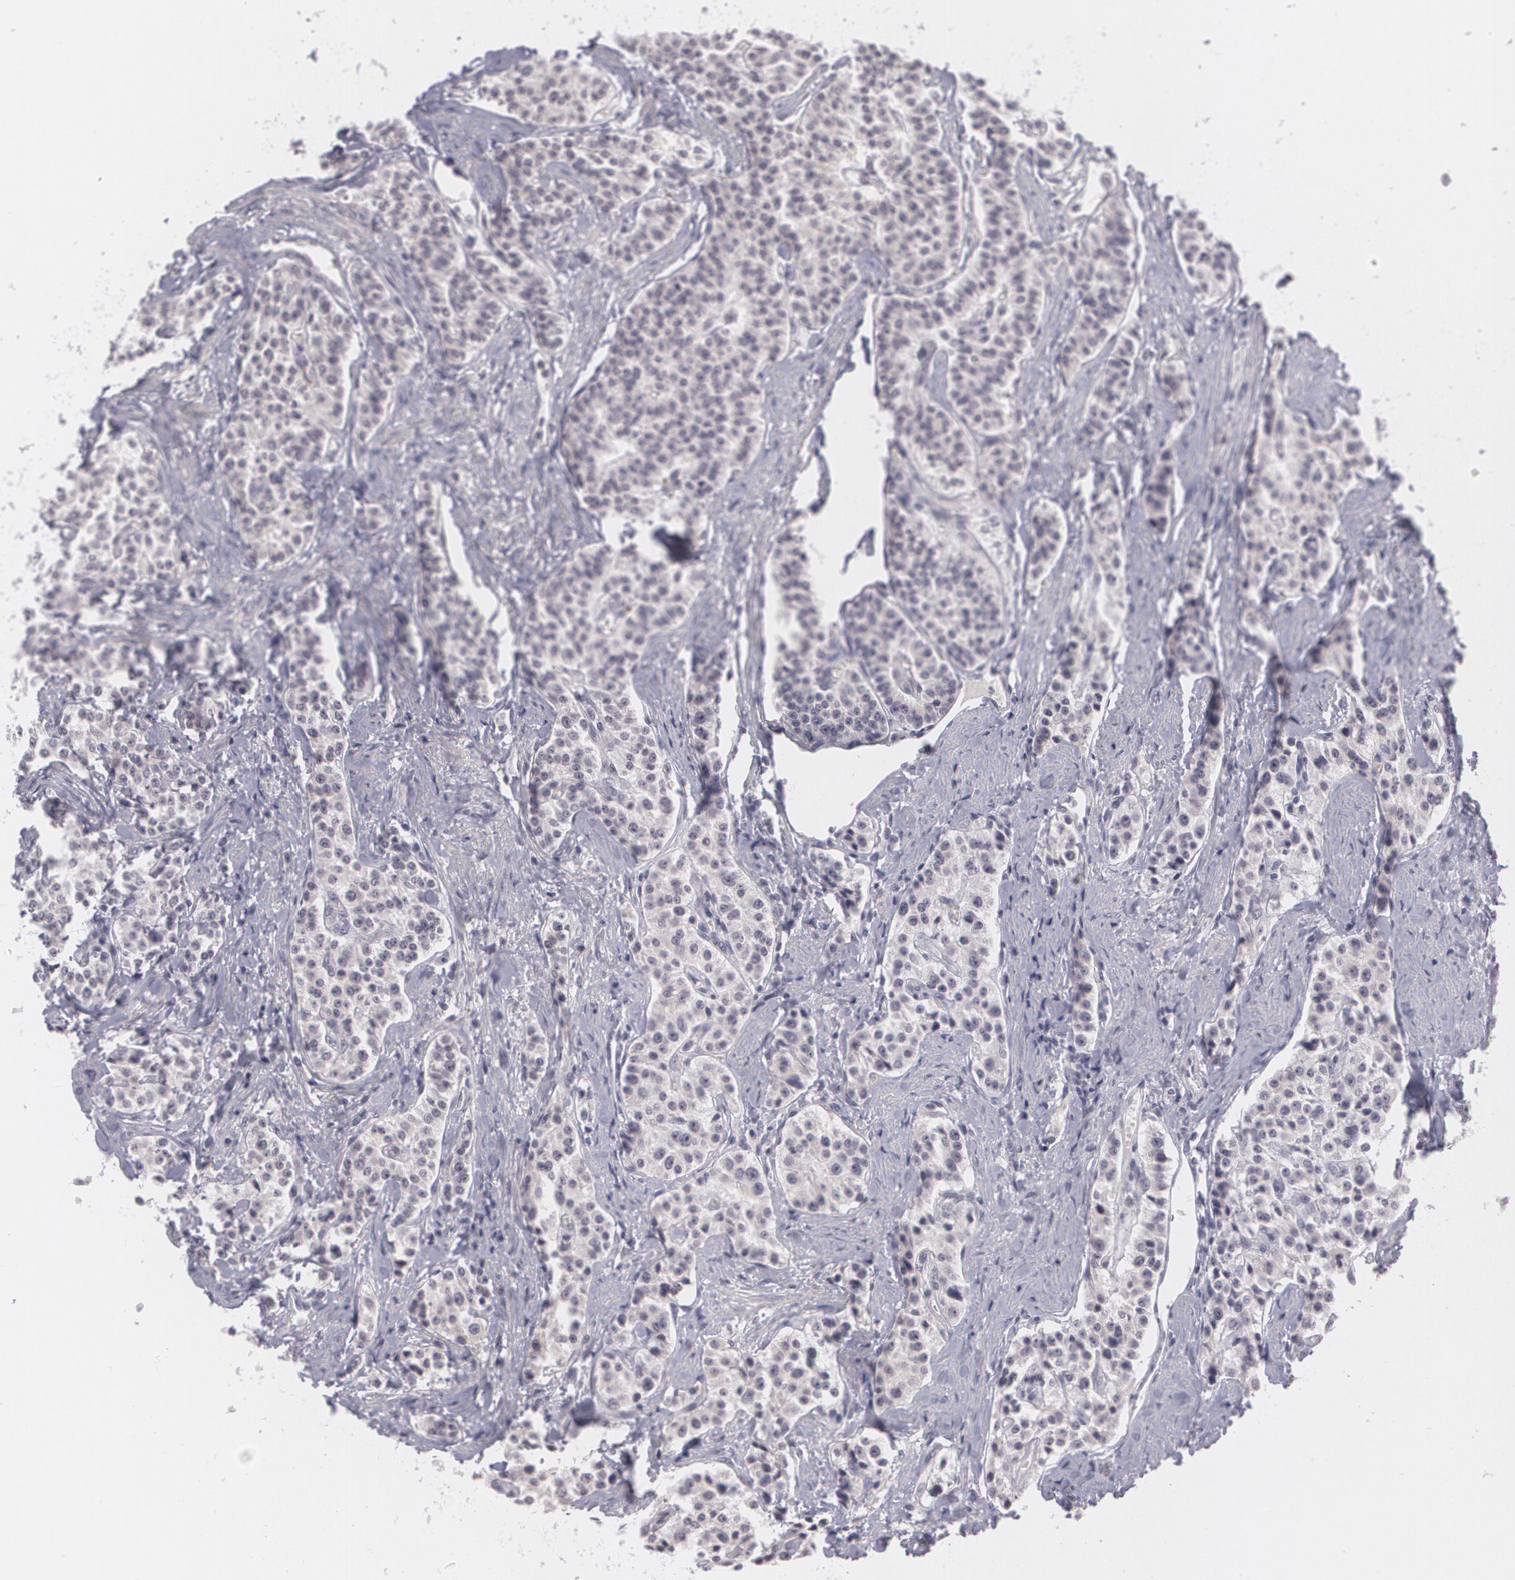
{"staining": {"intensity": "negative", "quantity": "none", "location": "none"}, "tissue": "carcinoid", "cell_type": "Tumor cells", "image_type": "cancer", "snomed": [{"axis": "morphology", "description": "Carcinoid, malignant, NOS"}, {"axis": "topography", "description": "Stomach"}], "caption": "Tumor cells show no significant expression in carcinoid (malignant).", "gene": "MUC1", "patient": {"sex": "female", "age": 76}}